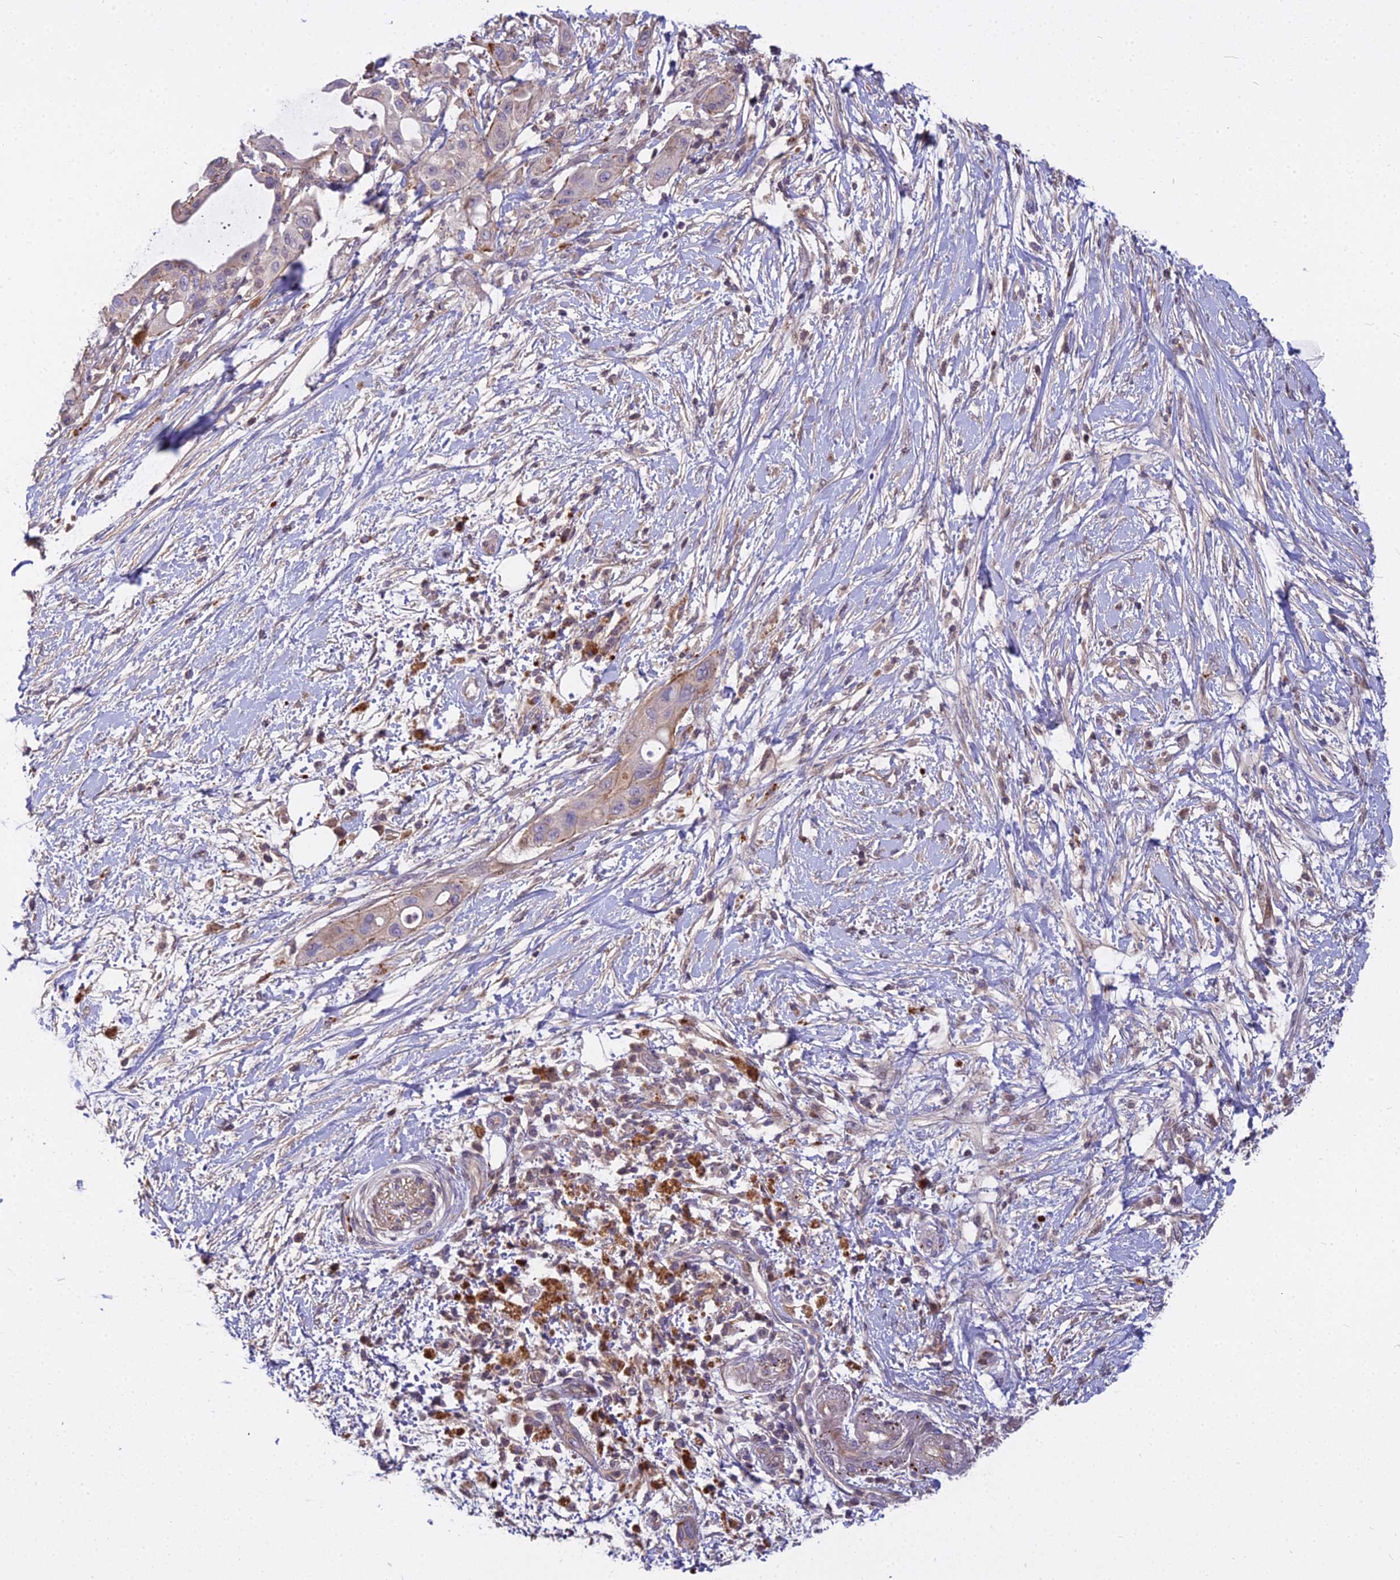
{"staining": {"intensity": "weak", "quantity": "<25%", "location": "cytoplasmic/membranous"}, "tissue": "pancreatic cancer", "cell_type": "Tumor cells", "image_type": "cancer", "snomed": [{"axis": "morphology", "description": "Adenocarcinoma, NOS"}, {"axis": "topography", "description": "Pancreas"}], "caption": "This is an immunohistochemistry (IHC) photomicrograph of pancreatic cancer (adenocarcinoma). There is no staining in tumor cells.", "gene": "GLYATL3", "patient": {"sex": "male", "age": 68}}